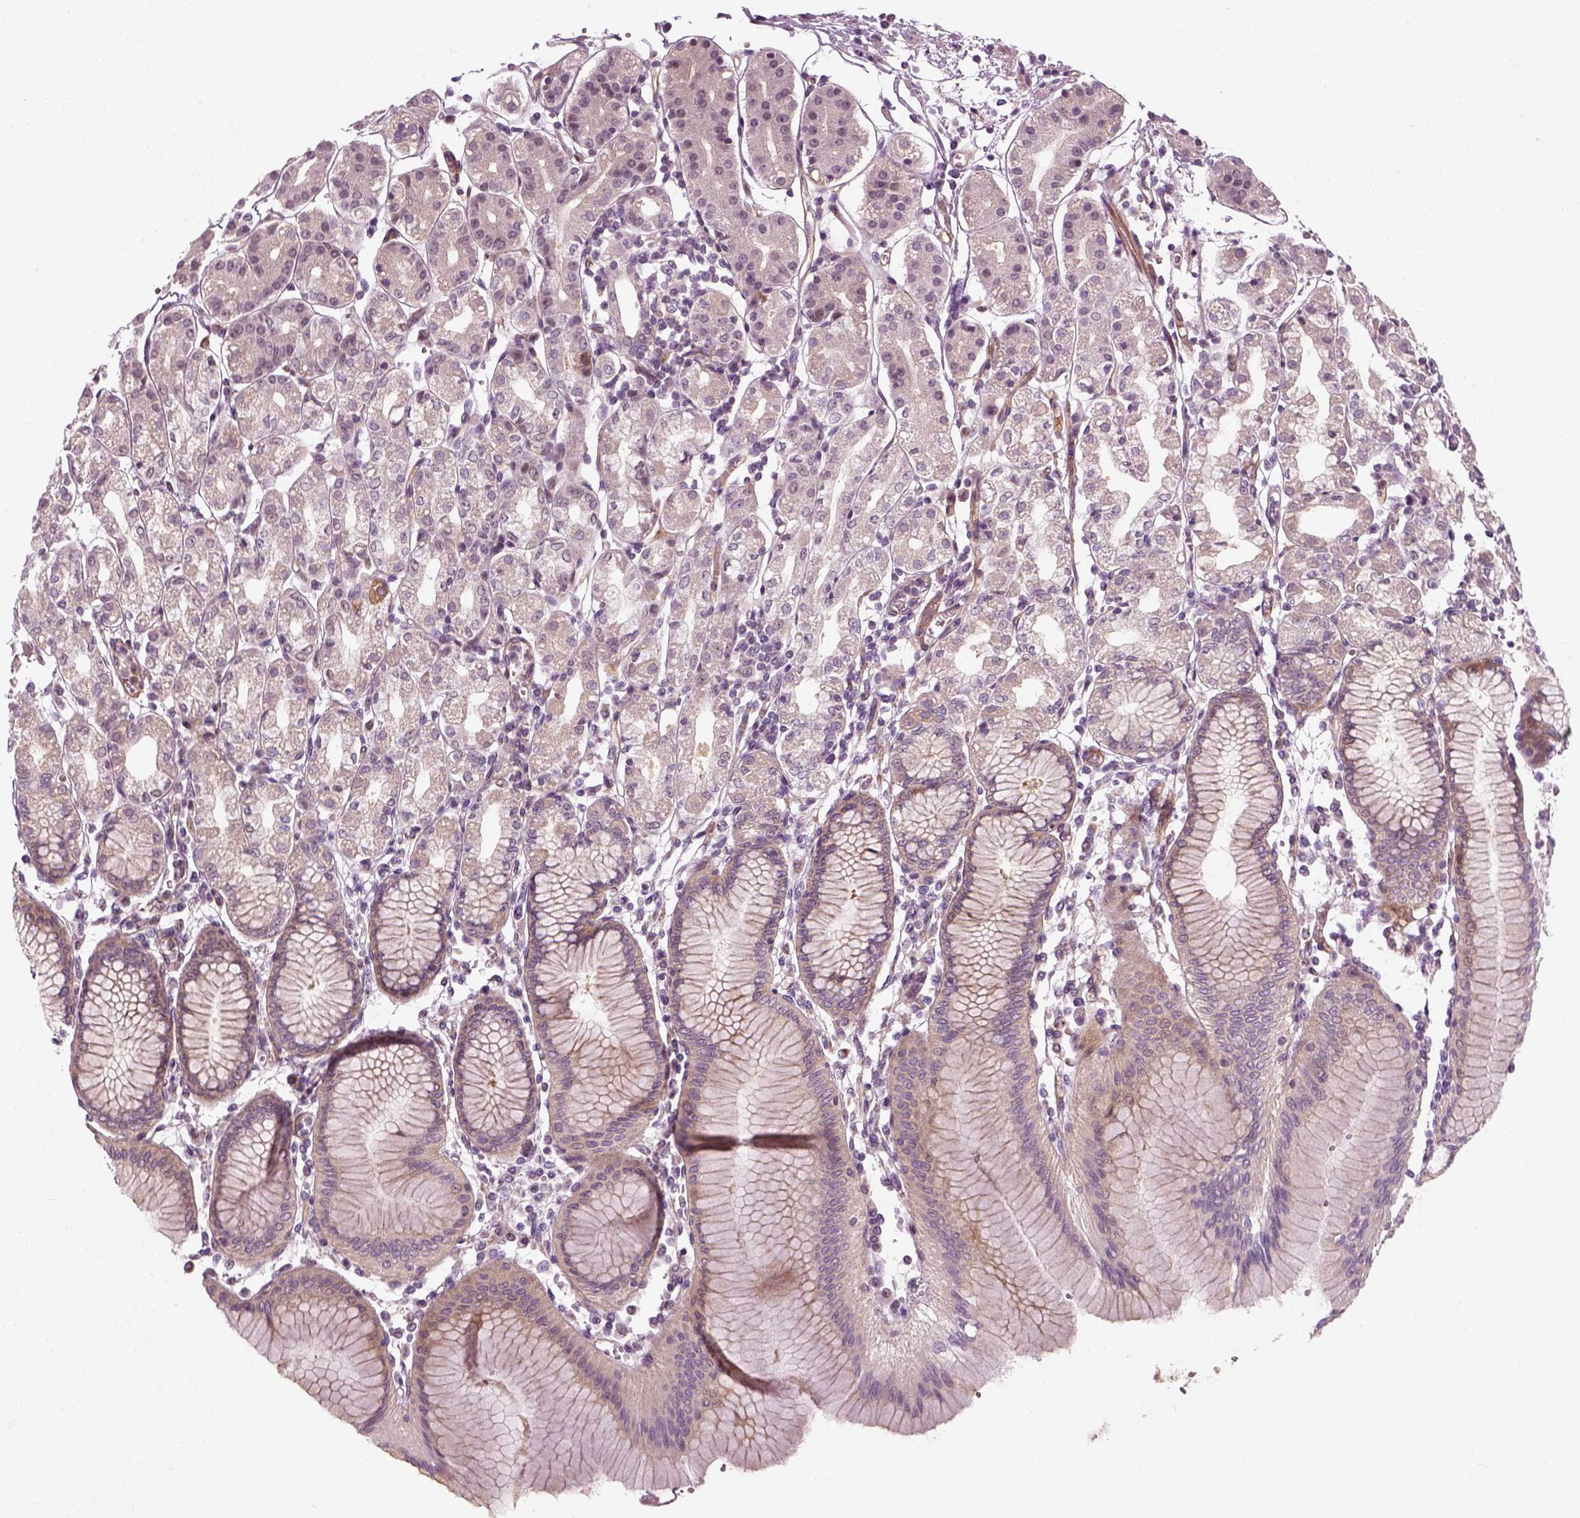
{"staining": {"intensity": "moderate", "quantity": "<25%", "location": "cytoplasmic/membranous"}, "tissue": "stomach", "cell_type": "Glandular cells", "image_type": "normal", "snomed": [{"axis": "morphology", "description": "Normal tissue, NOS"}, {"axis": "topography", "description": "Skeletal muscle"}, {"axis": "topography", "description": "Stomach"}], "caption": "About <25% of glandular cells in unremarkable human stomach display moderate cytoplasmic/membranous protein expression as visualized by brown immunohistochemical staining.", "gene": "DNASE1L1", "patient": {"sex": "female", "age": 57}}